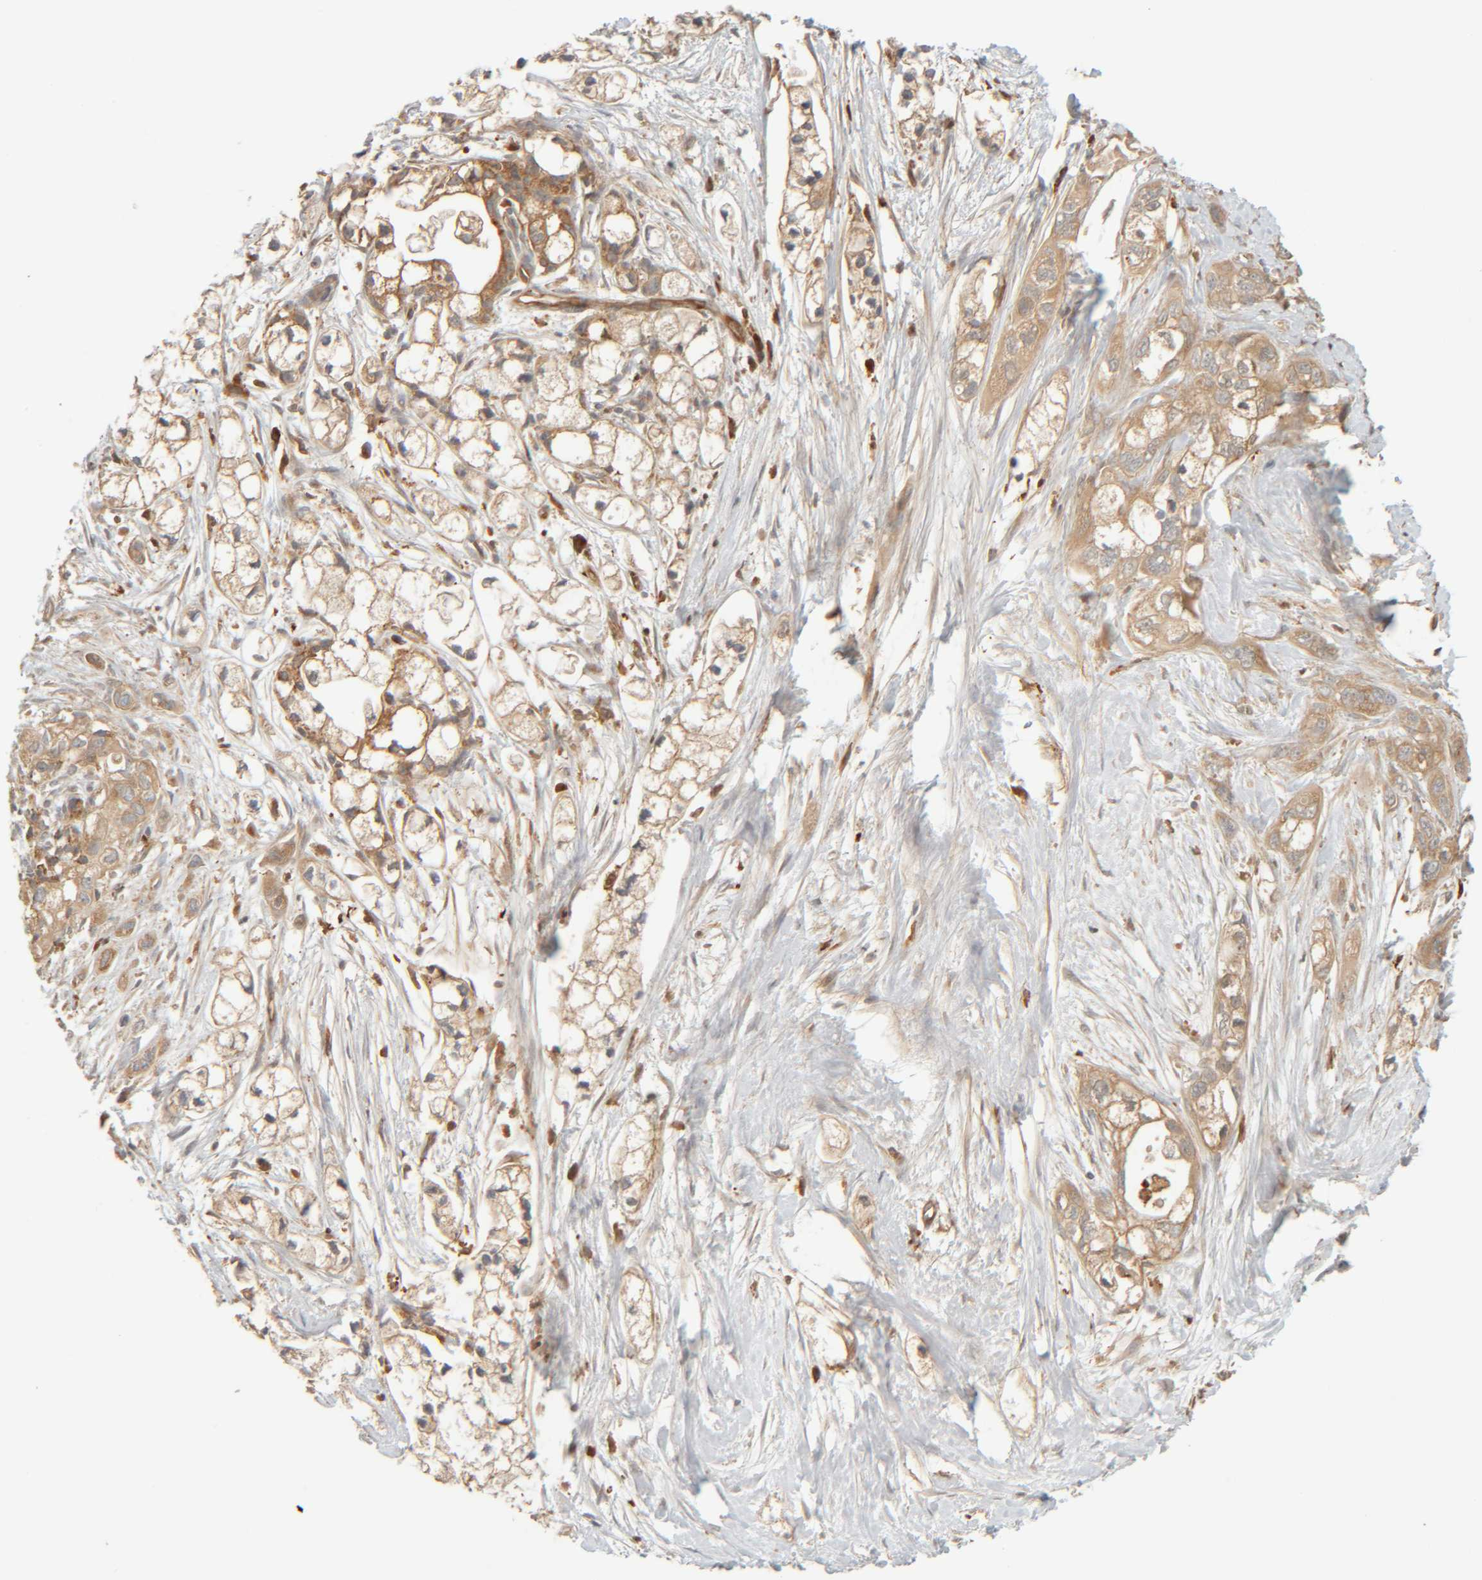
{"staining": {"intensity": "moderate", "quantity": ">75%", "location": "cytoplasmic/membranous"}, "tissue": "pancreatic cancer", "cell_type": "Tumor cells", "image_type": "cancer", "snomed": [{"axis": "morphology", "description": "Adenocarcinoma, NOS"}, {"axis": "topography", "description": "Pancreas"}], "caption": "Protein expression analysis of human pancreatic adenocarcinoma reveals moderate cytoplasmic/membranous expression in approximately >75% of tumor cells. The protein of interest is shown in brown color, while the nuclei are stained blue.", "gene": "TMEM192", "patient": {"sex": "male", "age": 74}}